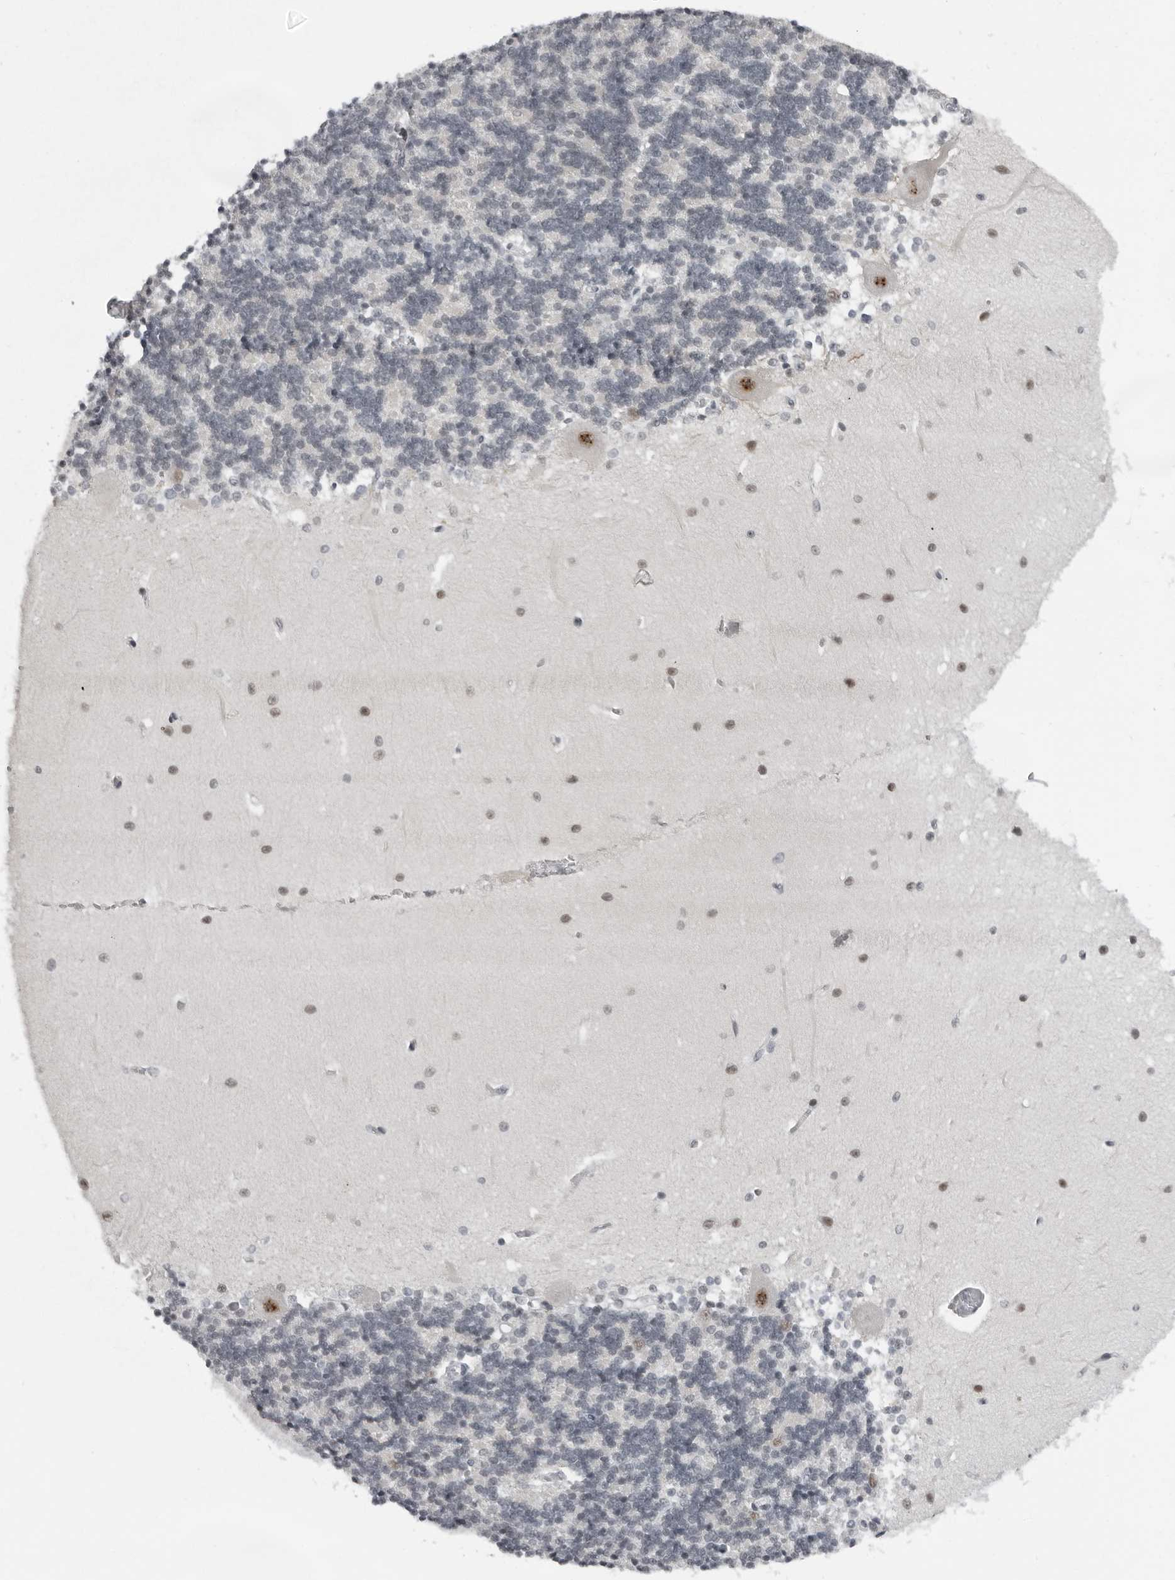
{"staining": {"intensity": "negative", "quantity": "none", "location": "none"}, "tissue": "cerebellum", "cell_type": "Cells in granular layer", "image_type": "normal", "snomed": [{"axis": "morphology", "description": "Normal tissue, NOS"}, {"axis": "topography", "description": "Cerebellum"}], "caption": "The IHC histopathology image has no significant positivity in cells in granular layer of cerebellum. (Stains: DAB (3,3'-diaminobenzidine) immunohistochemistry with hematoxylin counter stain, Microscopy: brightfield microscopy at high magnification).", "gene": "PPP1R42", "patient": {"sex": "male", "age": 37}}